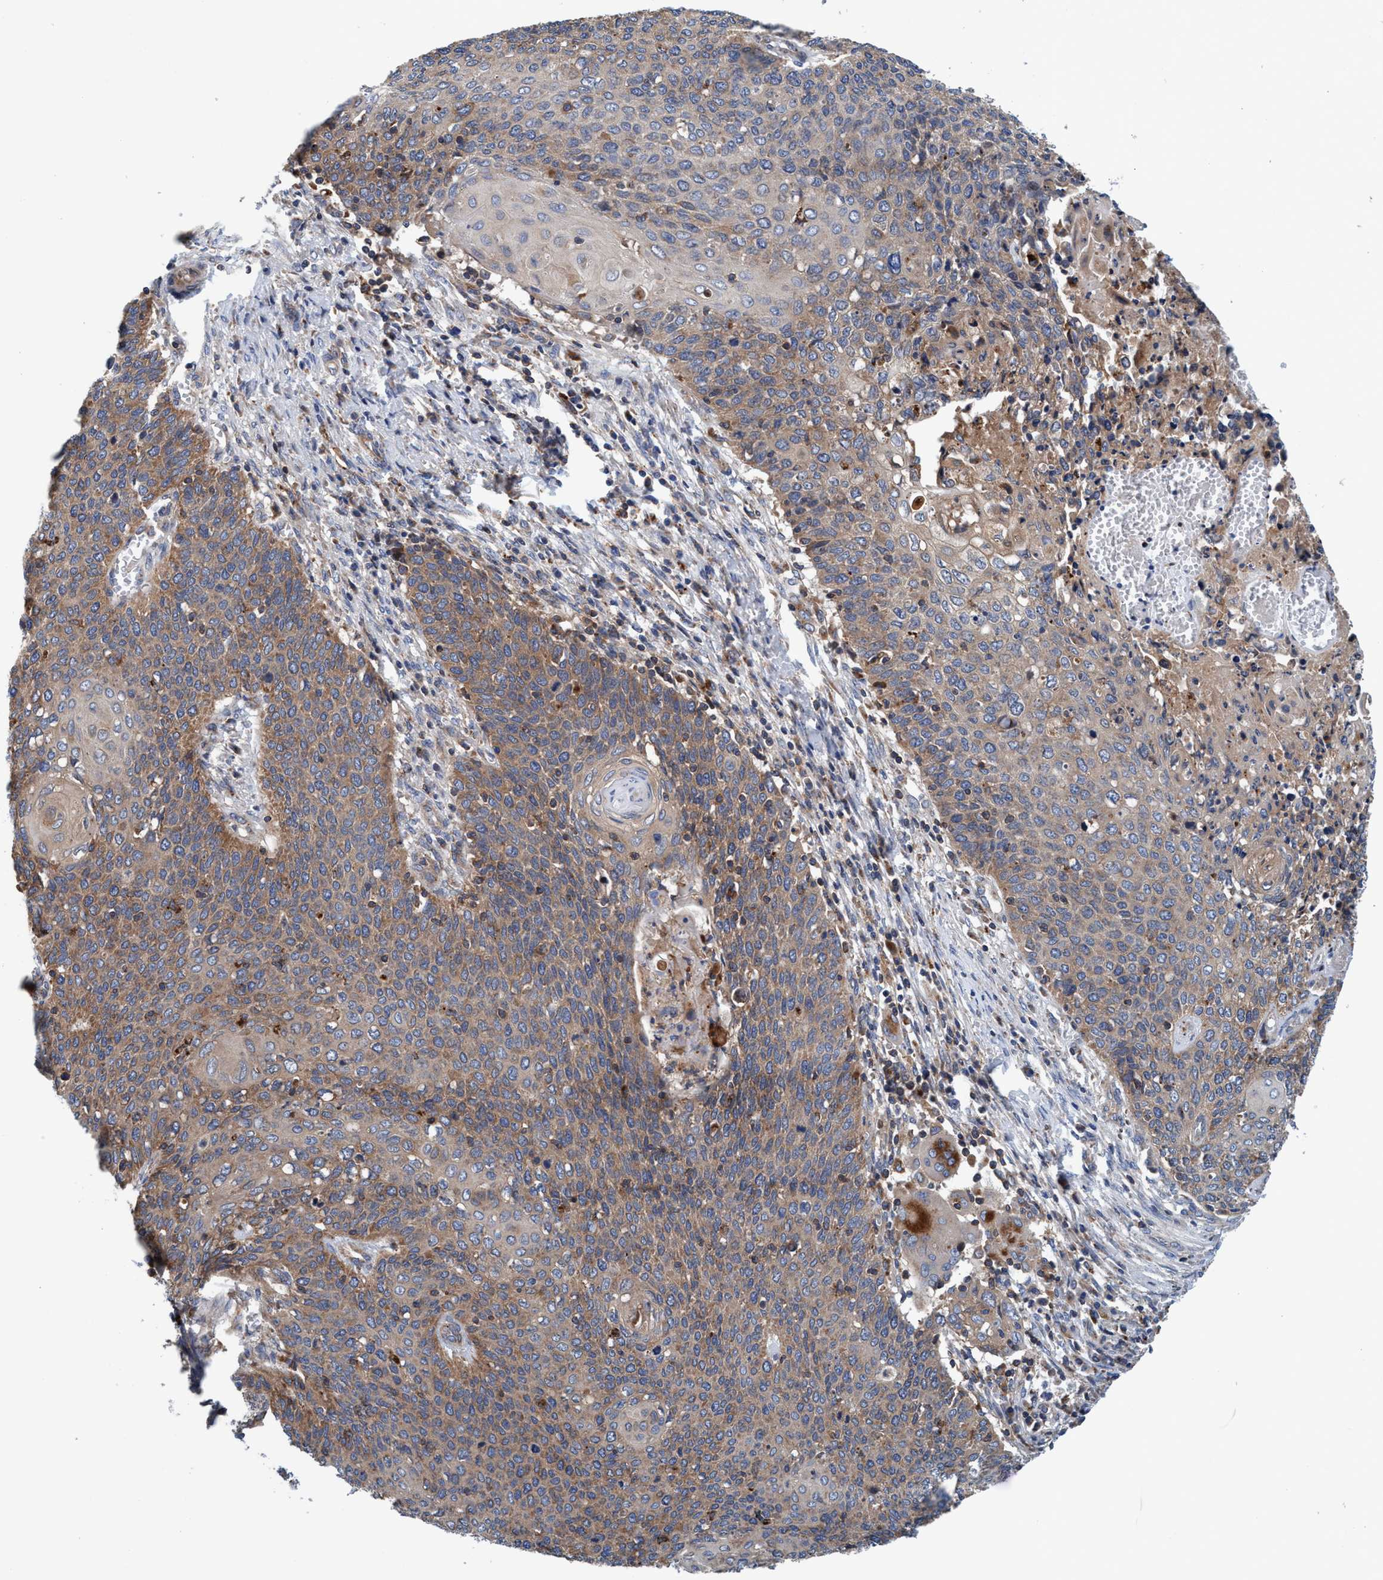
{"staining": {"intensity": "moderate", "quantity": "25%-75%", "location": "cytoplasmic/membranous"}, "tissue": "cervical cancer", "cell_type": "Tumor cells", "image_type": "cancer", "snomed": [{"axis": "morphology", "description": "Squamous cell carcinoma, NOS"}, {"axis": "topography", "description": "Cervix"}], "caption": "Cervical squamous cell carcinoma tissue reveals moderate cytoplasmic/membranous expression in about 25%-75% of tumor cells, visualized by immunohistochemistry.", "gene": "ENDOG", "patient": {"sex": "female", "age": 39}}